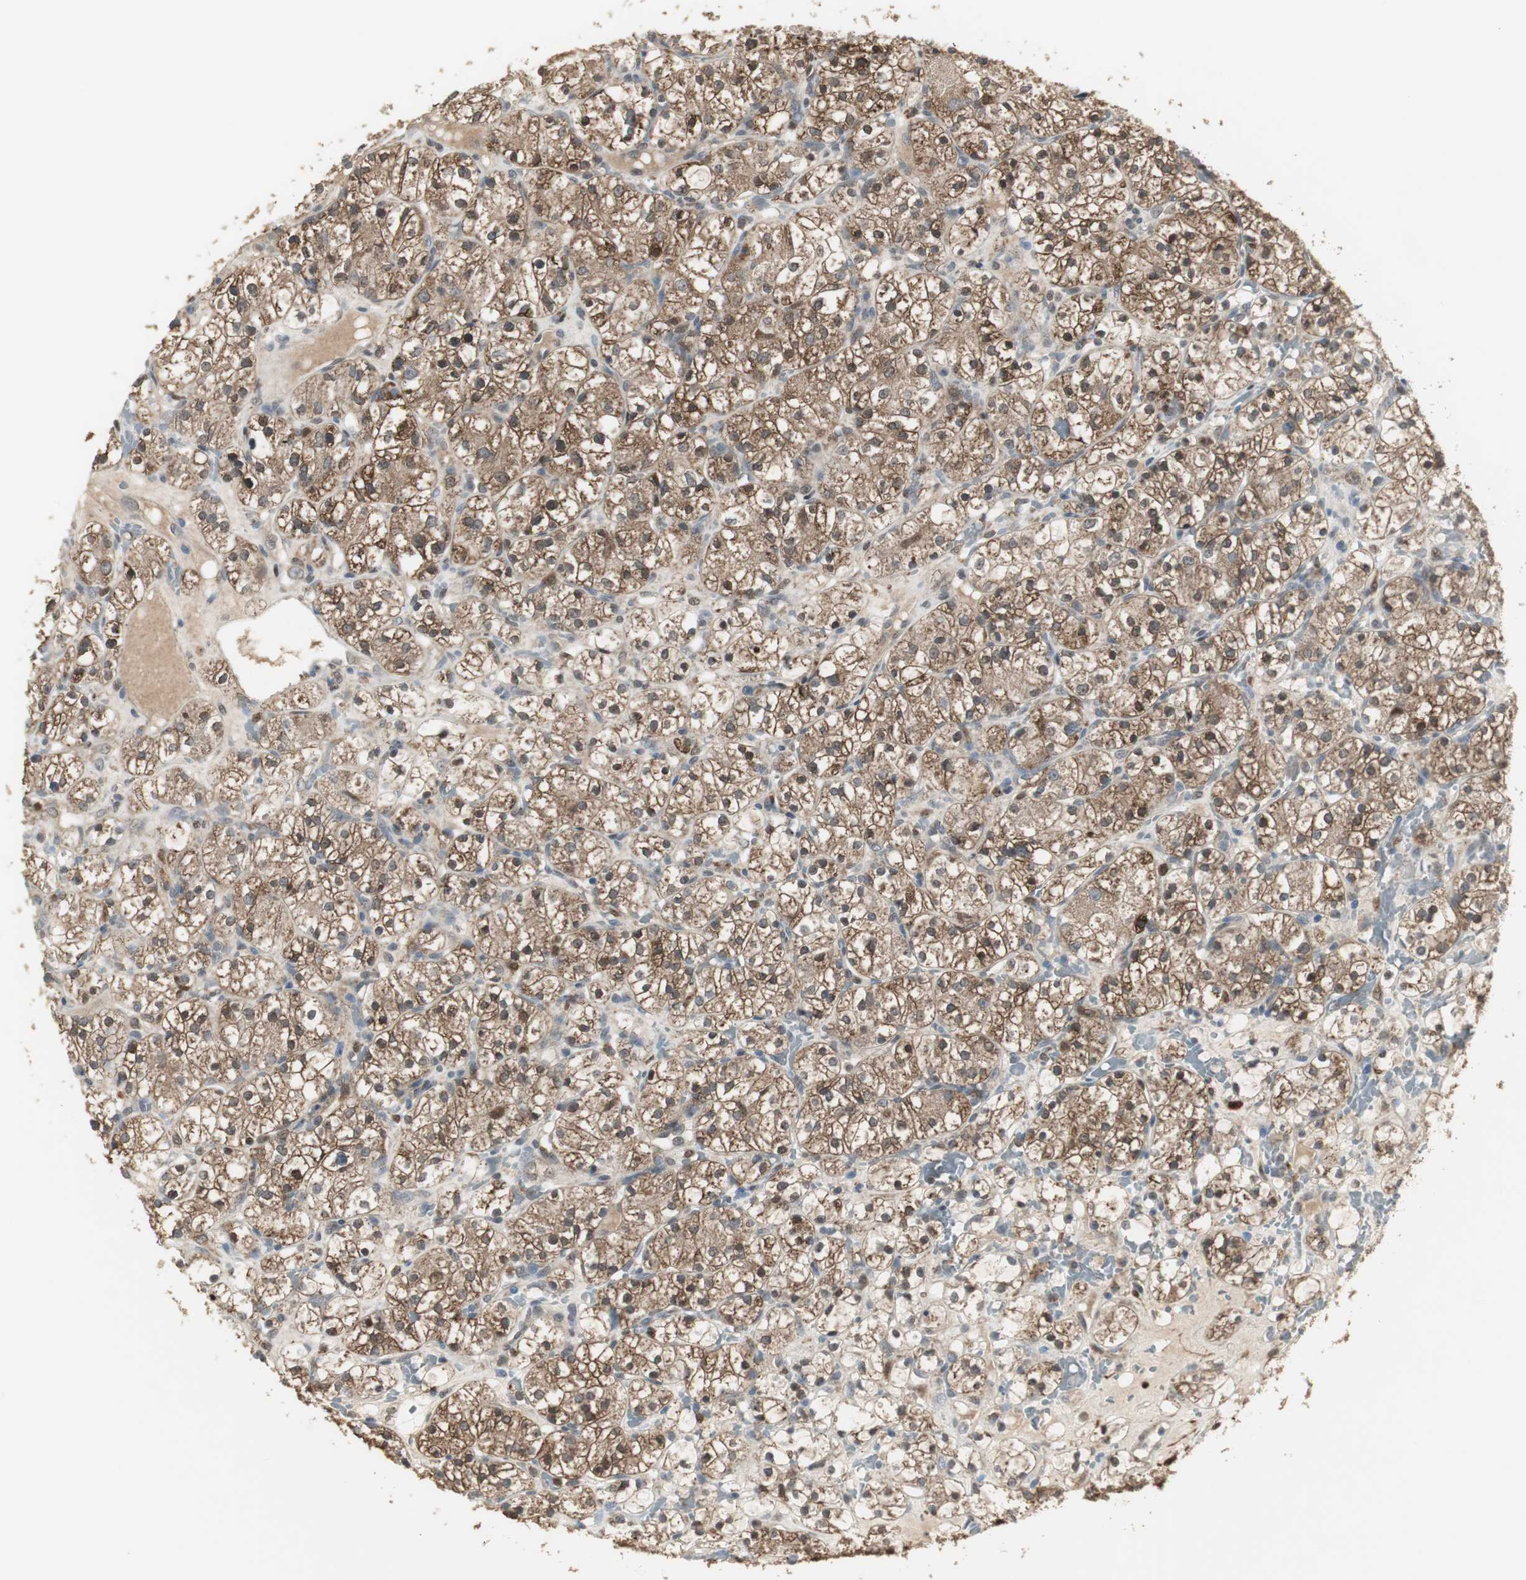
{"staining": {"intensity": "moderate", "quantity": ">75%", "location": "cytoplasmic/membranous,nuclear"}, "tissue": "renal cancer", "cell_type": "Tumor cells", "image_type": "cancer", "snomed": [{"axis": "morphology", "description": "Adenocarcinoma, NOS"}, {"axis": "topography", "description": "Kidney"}], "caption": "Renal cancer (adenocarcinoma) stained with a protein marker displays moderate staining in tumor cells.", "gene": "PLIN3", "patient": {"sex": "female", "age": 60}}